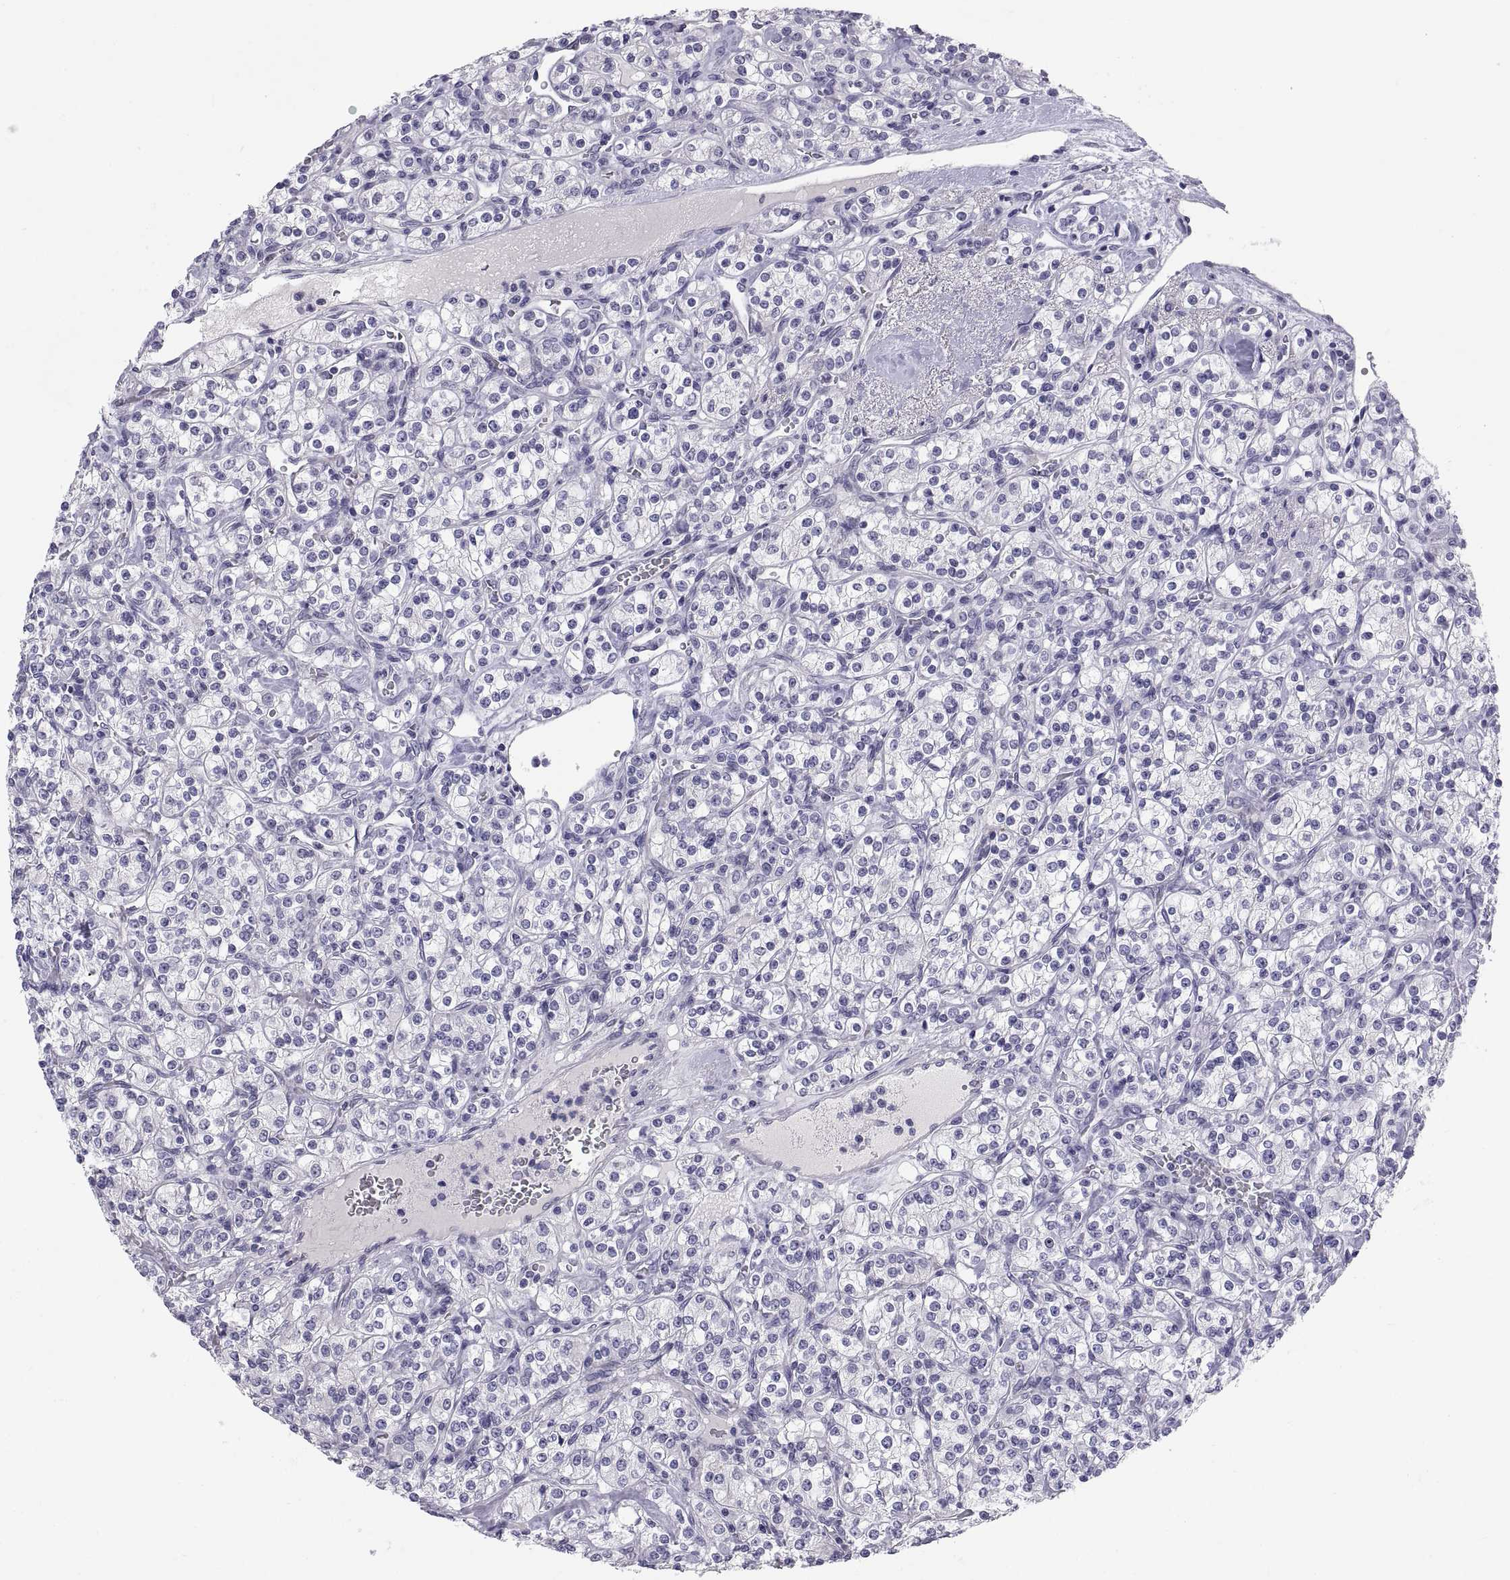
{"staining": {"intensity": "negative", "quantity": "none", "location": "none"}, "tissue": "renal cancer", "cell_type": "Tumor cells", "image_type": "cancer", "snomed": [{"axis": "morphology", "description": "Adenocarcinoma, NOS"}, {"axis": "topography", "description": "Kidney"}], "caption": "Renal adenocarcinoma stained for a protein using immunohistochemistry (IHC) displays no positivity tumor cells.", "gene": "TEX13A", "patient": {"sex": "male", "age": 77}}